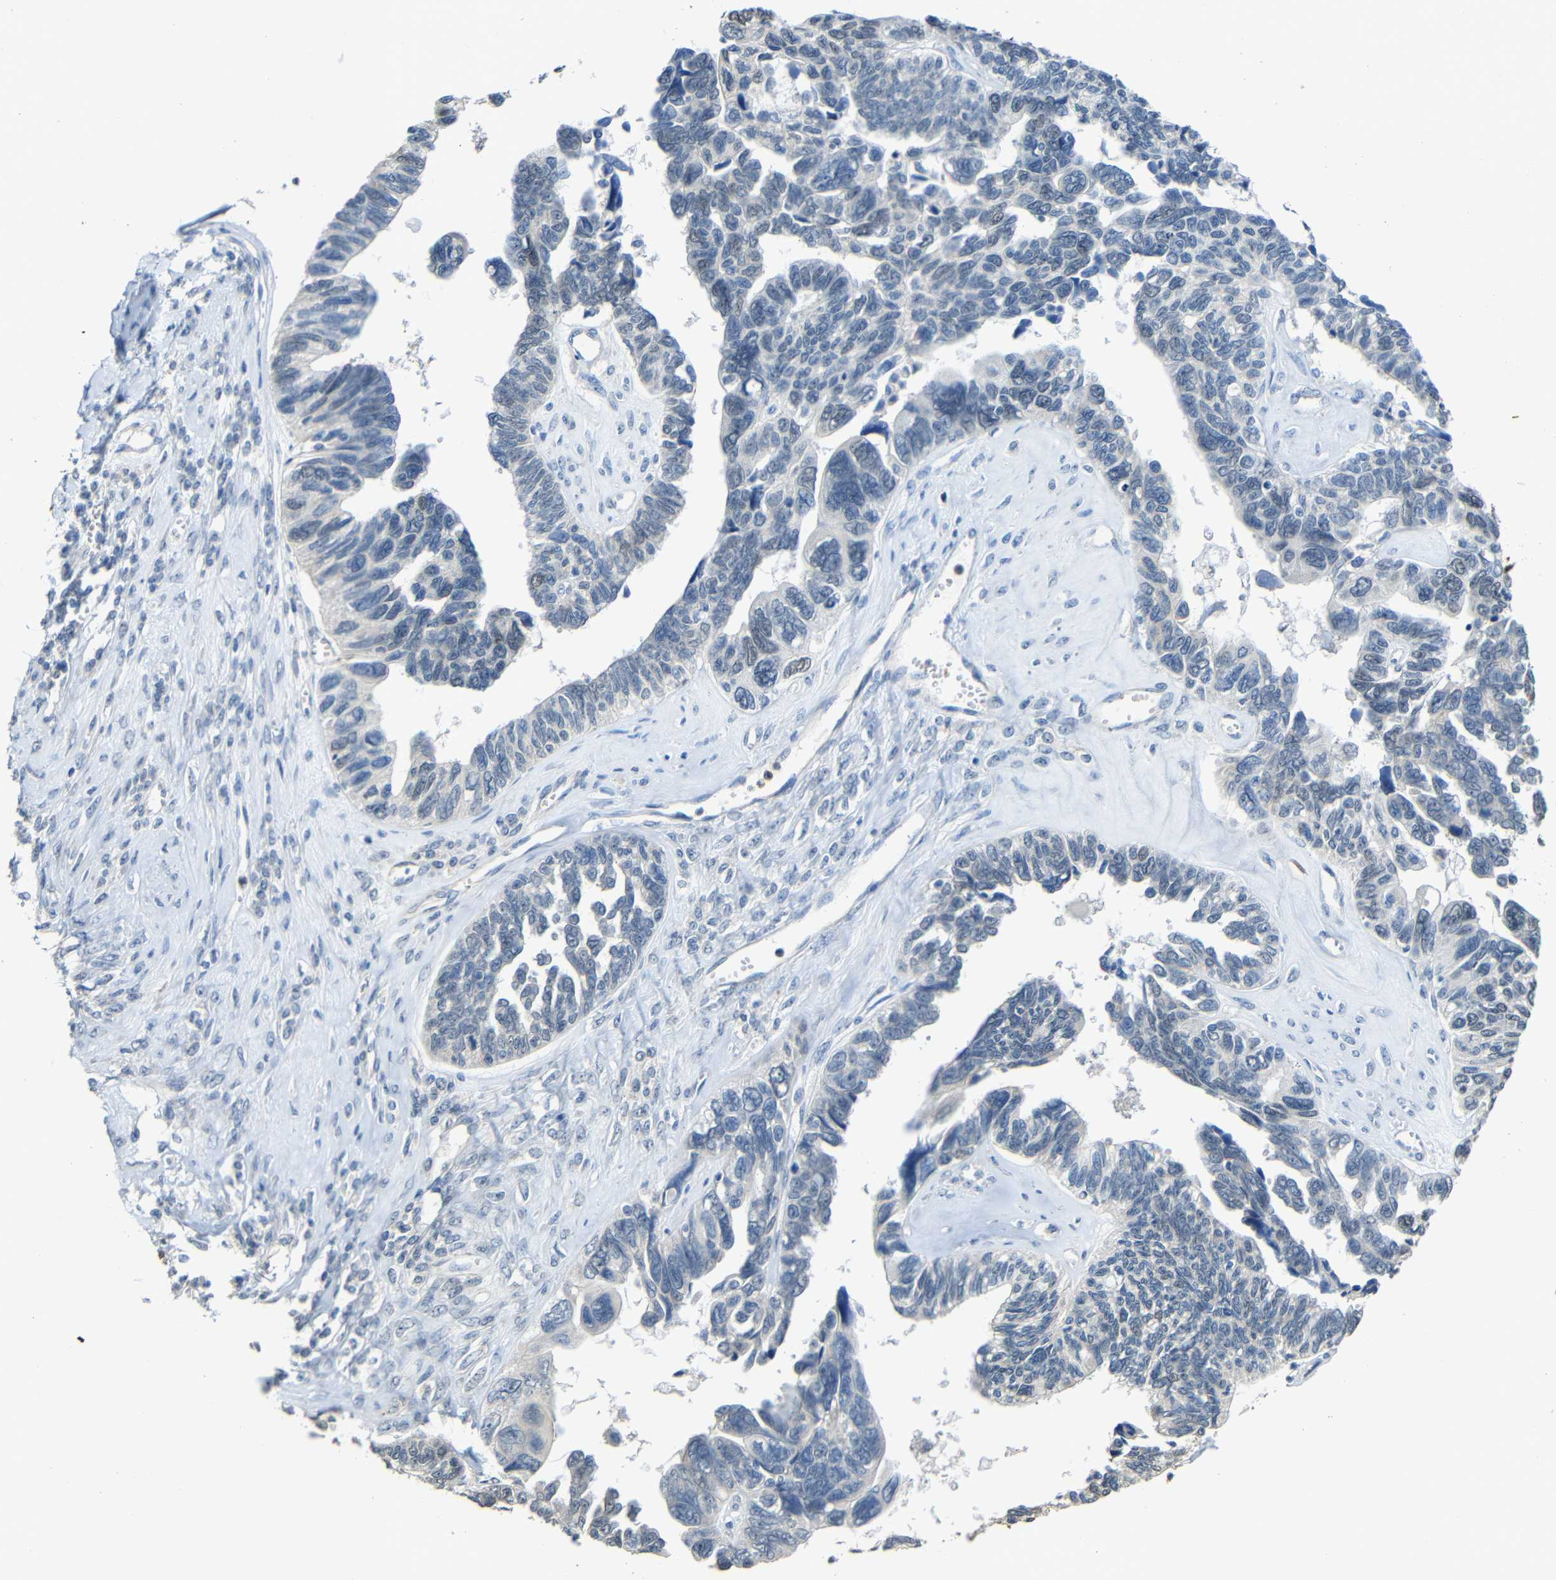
{"staining": {"intensity": "negative", "quantity": "none", "location": "none"}, "tissue": "ovarian cancer", "cell_type": "Tumor cells", "image_type": "cancer", "snomed": [{"axis": "morphology", "description": "Cystadenocarcinoma, serous, NOS"}, {"axis": "topography", "description": "Ovary"}], "caption": "Human ovarian cancer (serous cystadenocarcinoma) stained for a protein using IHC demonstrates no staining in tumor cells.", "gene": "STBD1", "patient": {"sex": "female", "age": 79}}